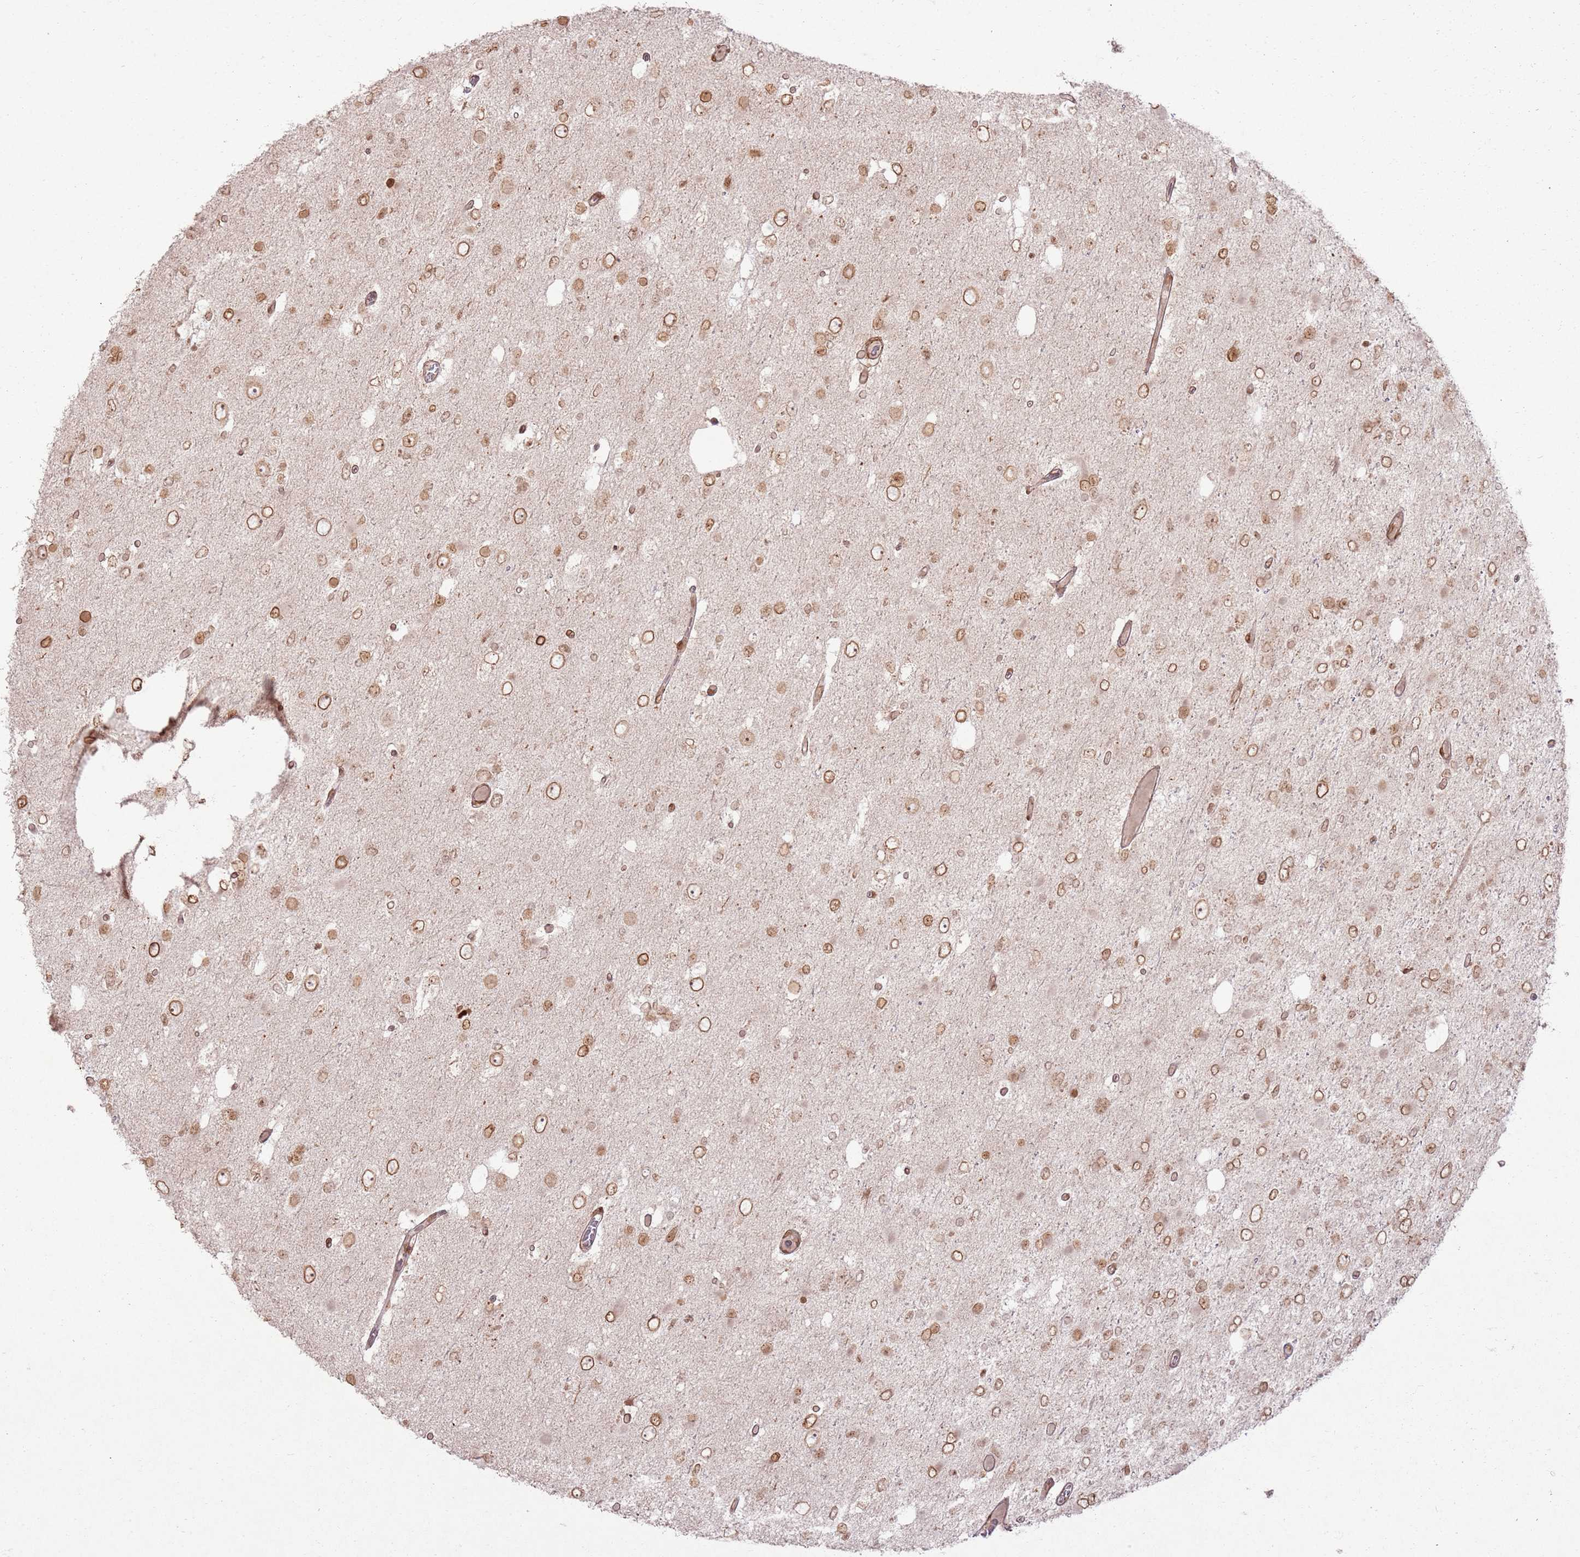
{"staining": {"intensity": "moderate", "quantity": ">75%", "location": "cytoplasmic/membranous,nuclear"}, "tissue": "glioma", "cell_type": "Tumor cells", "image_type": "cancer", "snomed": [{"axis": "morphology", "description": "Glioma, malignant, High grade"}, {"axis": "topography", "description": "Brain"}], "caption": "Protein staining by immunohistochemistry (IHC) reveals moderate cytoplasmic/membranous and nuclear staining in about >75% of tumor cells in glioma. (DAB IHC with brightfield microscopy, high magnification).", "gene": "KLHL36", "patient": {"sex": "male", "age": 53}}